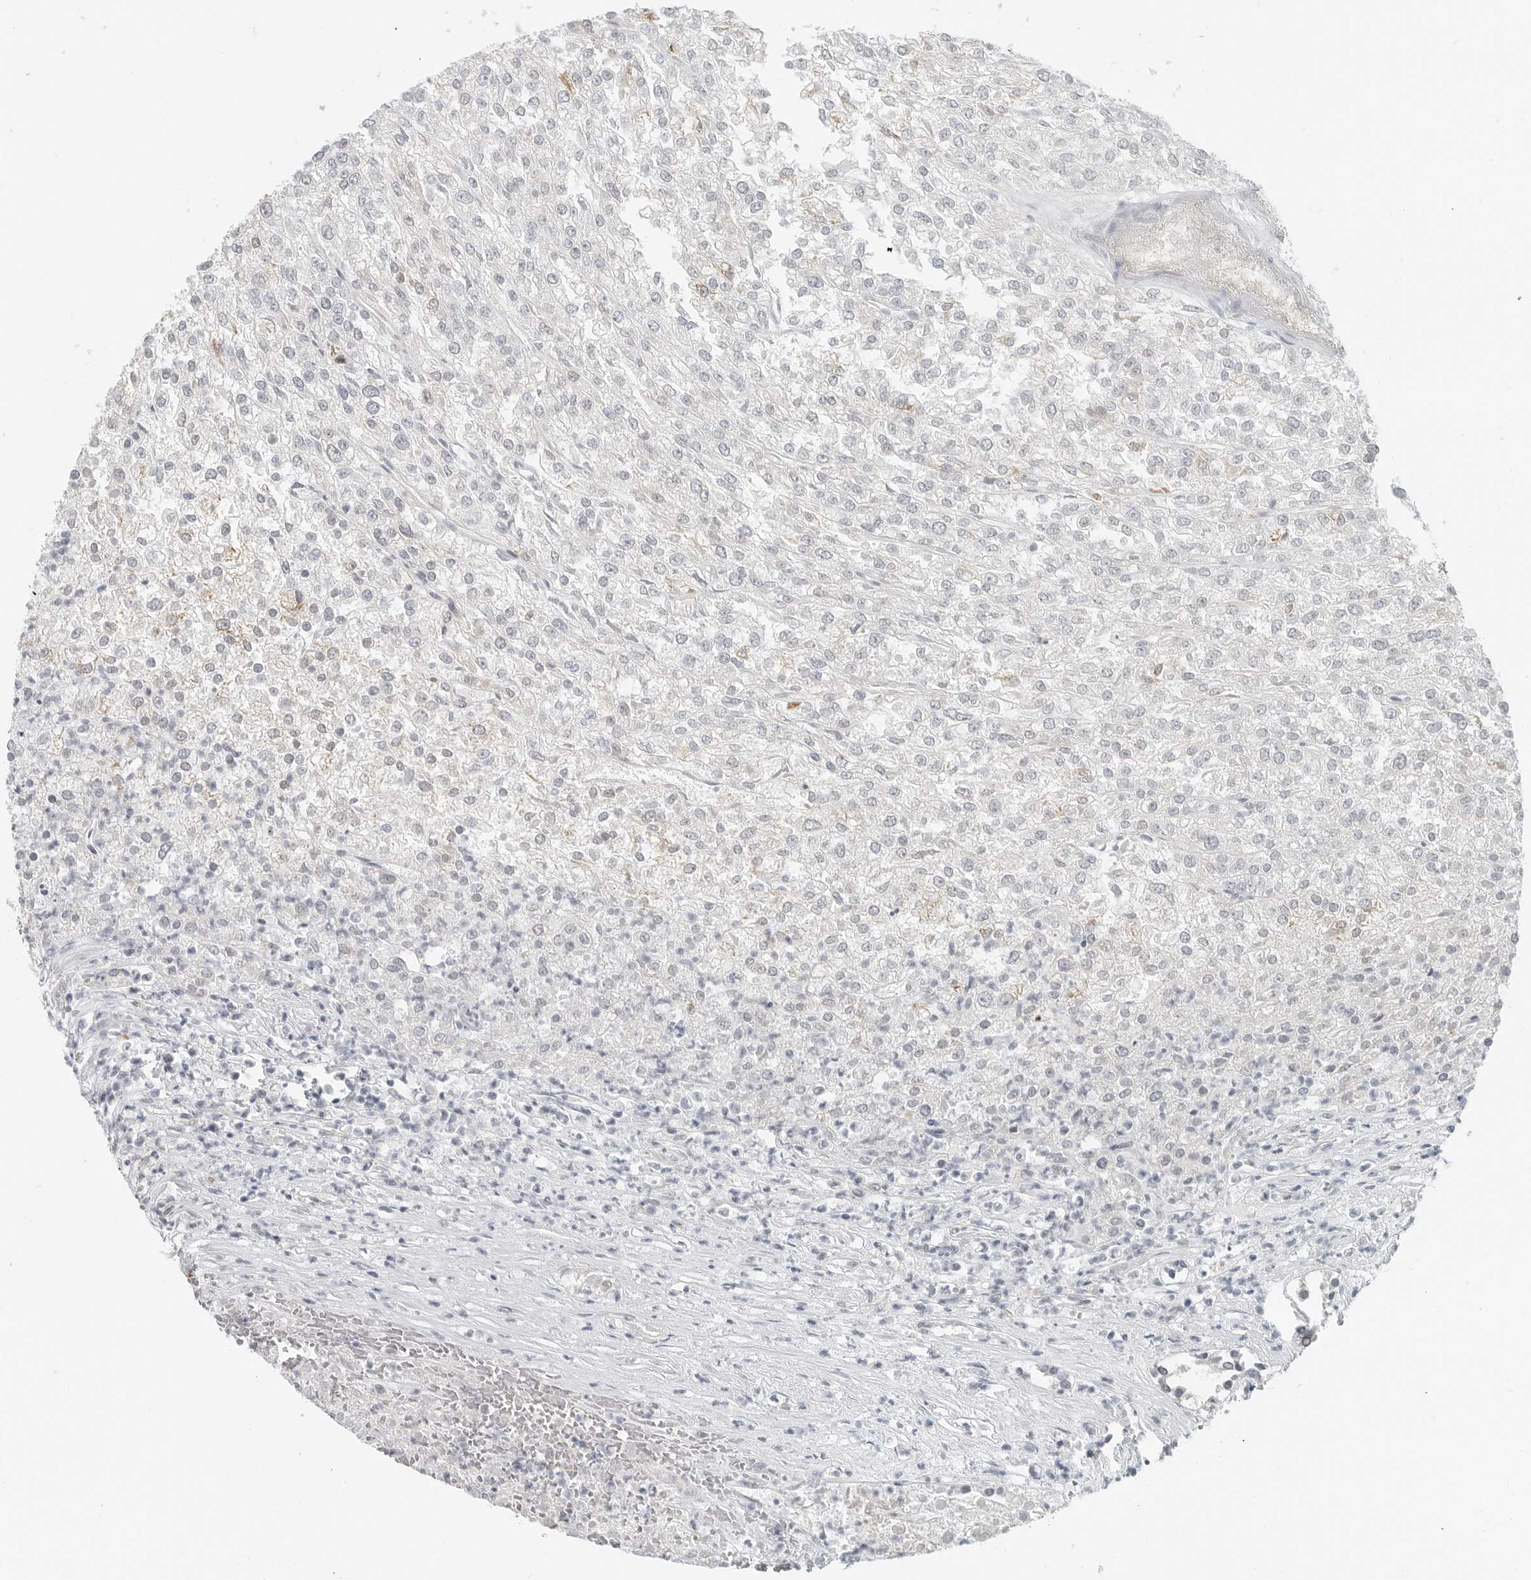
{"staining": {"intensity": "negative", "quantity": "none", "location": "none"}, "tissue": "renal cancer", "cell_type": "Tumor cells", "image_type": "cancer", "snomed": [{"axis": "morphology", "description": "Adenocarcinoma, NOS"}, {"axis": "topography", "description": "Kidney"}], "caption": "A photomicrograph of renal cancer (adenocarcinoma) stained for a protein demonstrates no brown staining in tumor cells. Brightfield microscopy of immunohistochemistry stained with DAB (3,3'-diaminobenzidine) (brown) and hematoxylin (blue), captured at high magnification.", "gene": "IL12RB2", "patient": {"sex": "female", "age": 54}}